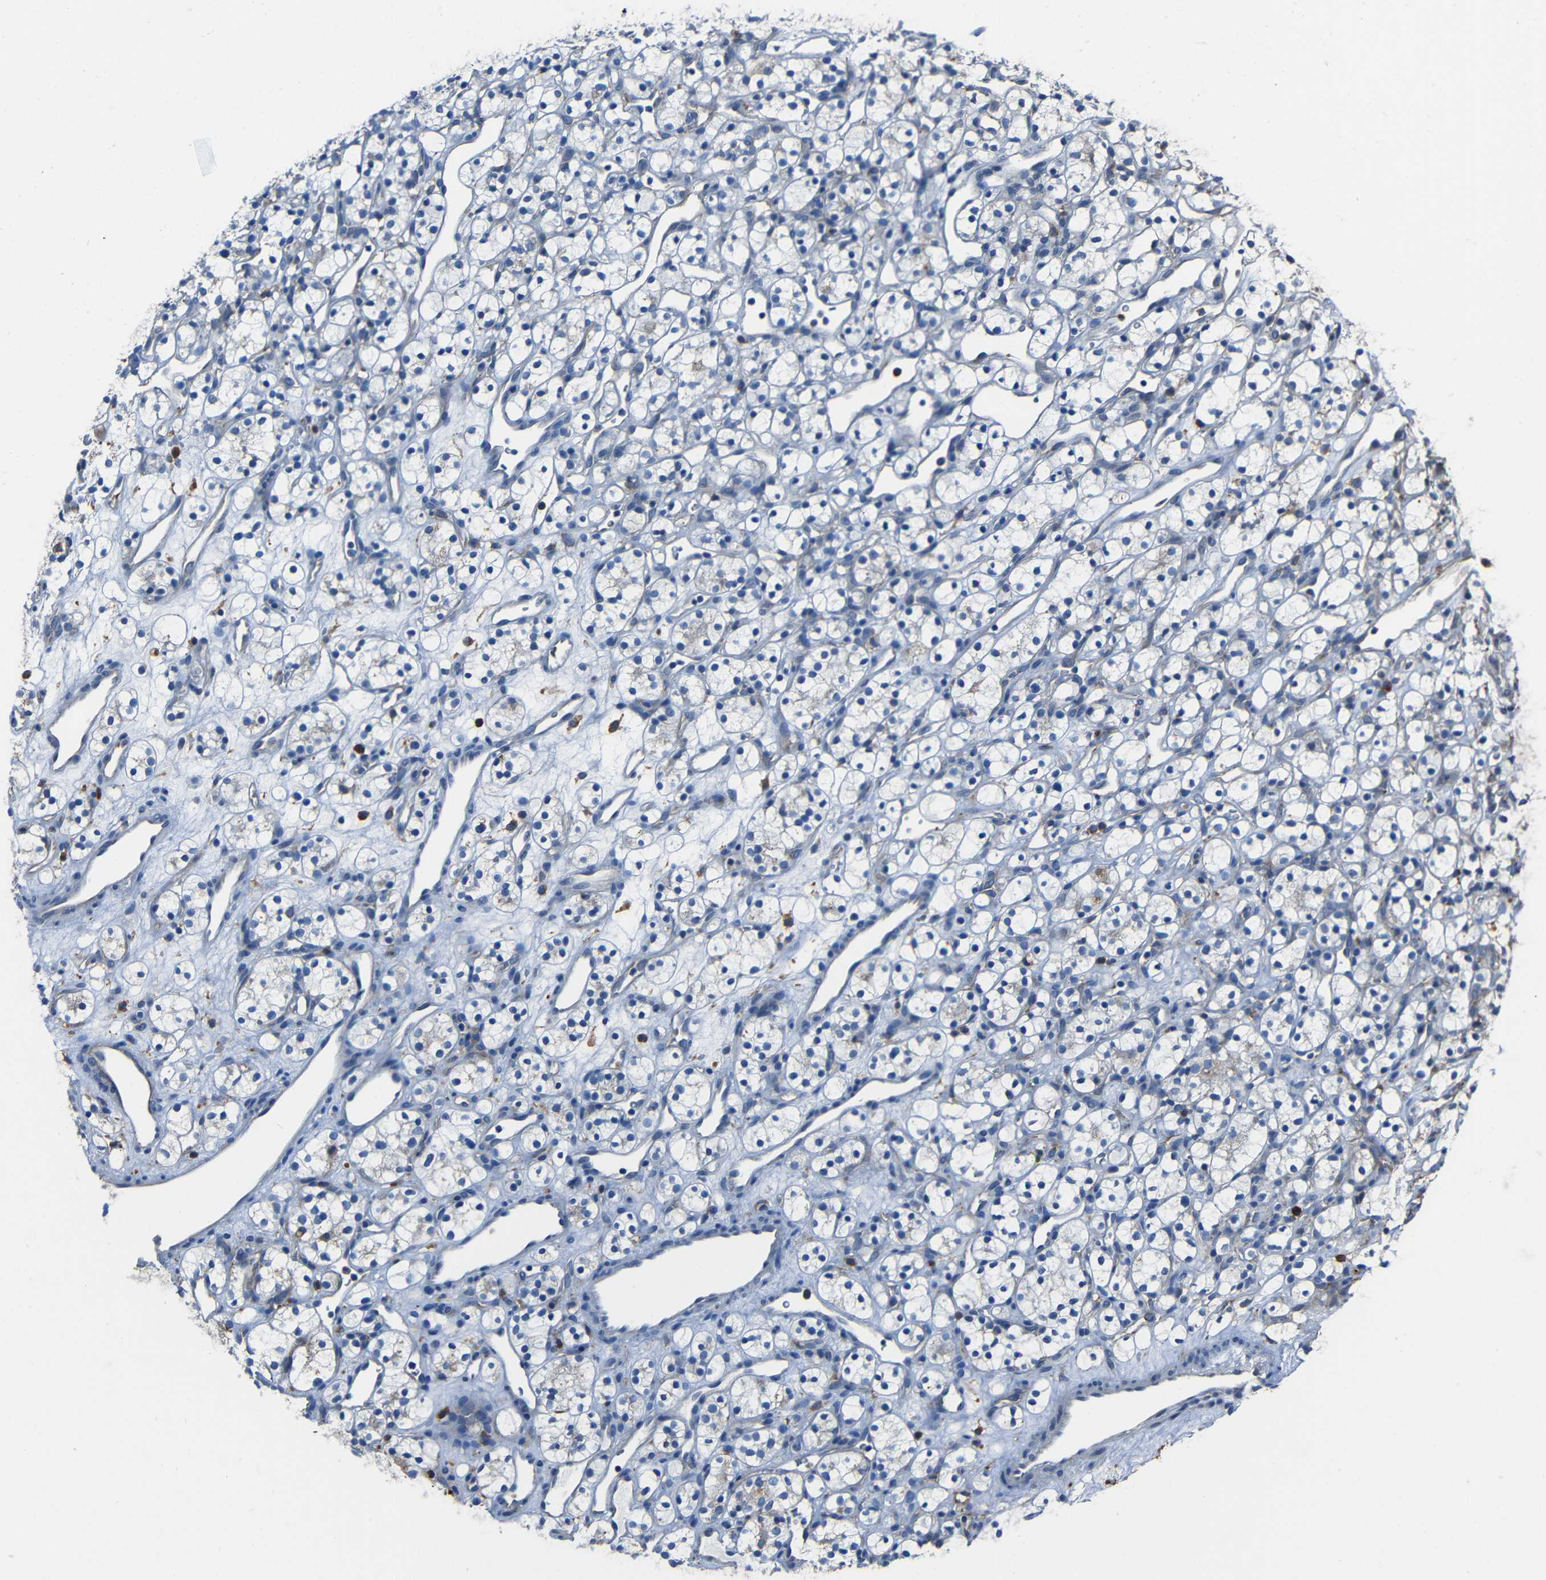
{"staining": {"intensity": "negative", "quantity": "none", "location": "none"}, "tissue": "renal cancer", "cell_type": "Tumor cells", "image_type": "cancer", "snomed": [{"axis": "morphology", "description": "Adenocarcinoma, NOS"}, {"axis": "topography", "description": "Kidney"}], "caption": "Tumor cells show no significant expression in renal adenocarcinoma. Nuclei are stained in blue.", "gene": "DNAJC5", "patient": {"sex": "female", "age": 60}}